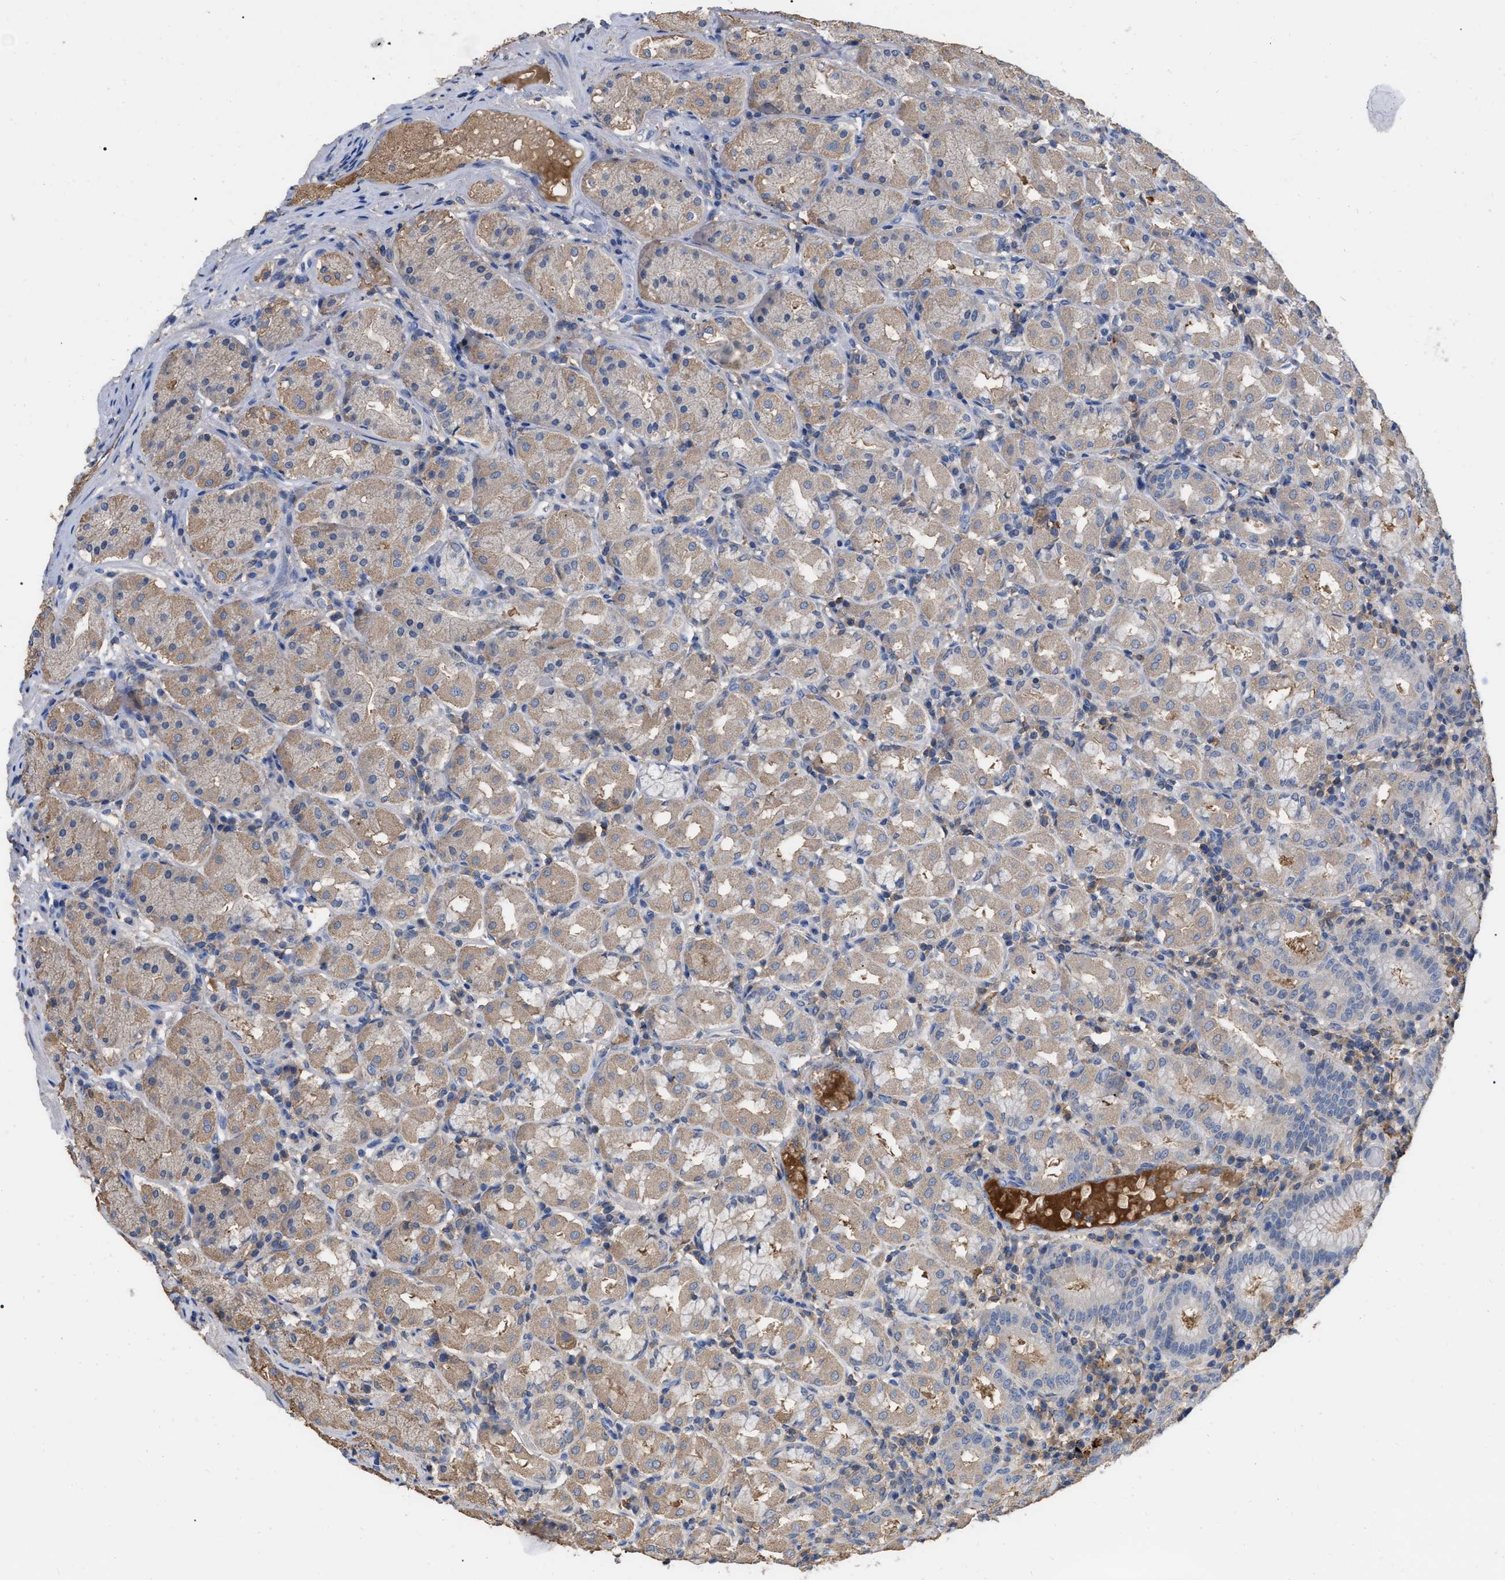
{"staining": {"intensity": "weak", "quantity": "25%-75%", "location": "cytoplasmic/membranous"}, "tissue": "stomach", "cell_type": "Glandular cells", "image_type": "normal", "snomed": [{"axis": "morphology", "description": "Normal tissue, NOS"}, {"axis": "topography", "description": "Stomach"}, {"axis": "topography", "description": "Stomach, lower"}], "caption": "A micrograph of human stomach stained for a protein shows weak cytoplasmic/membranous brown staining in glandular cells.", "gene": "GPR179", "patient": {"sex": "female", "age": 56}}